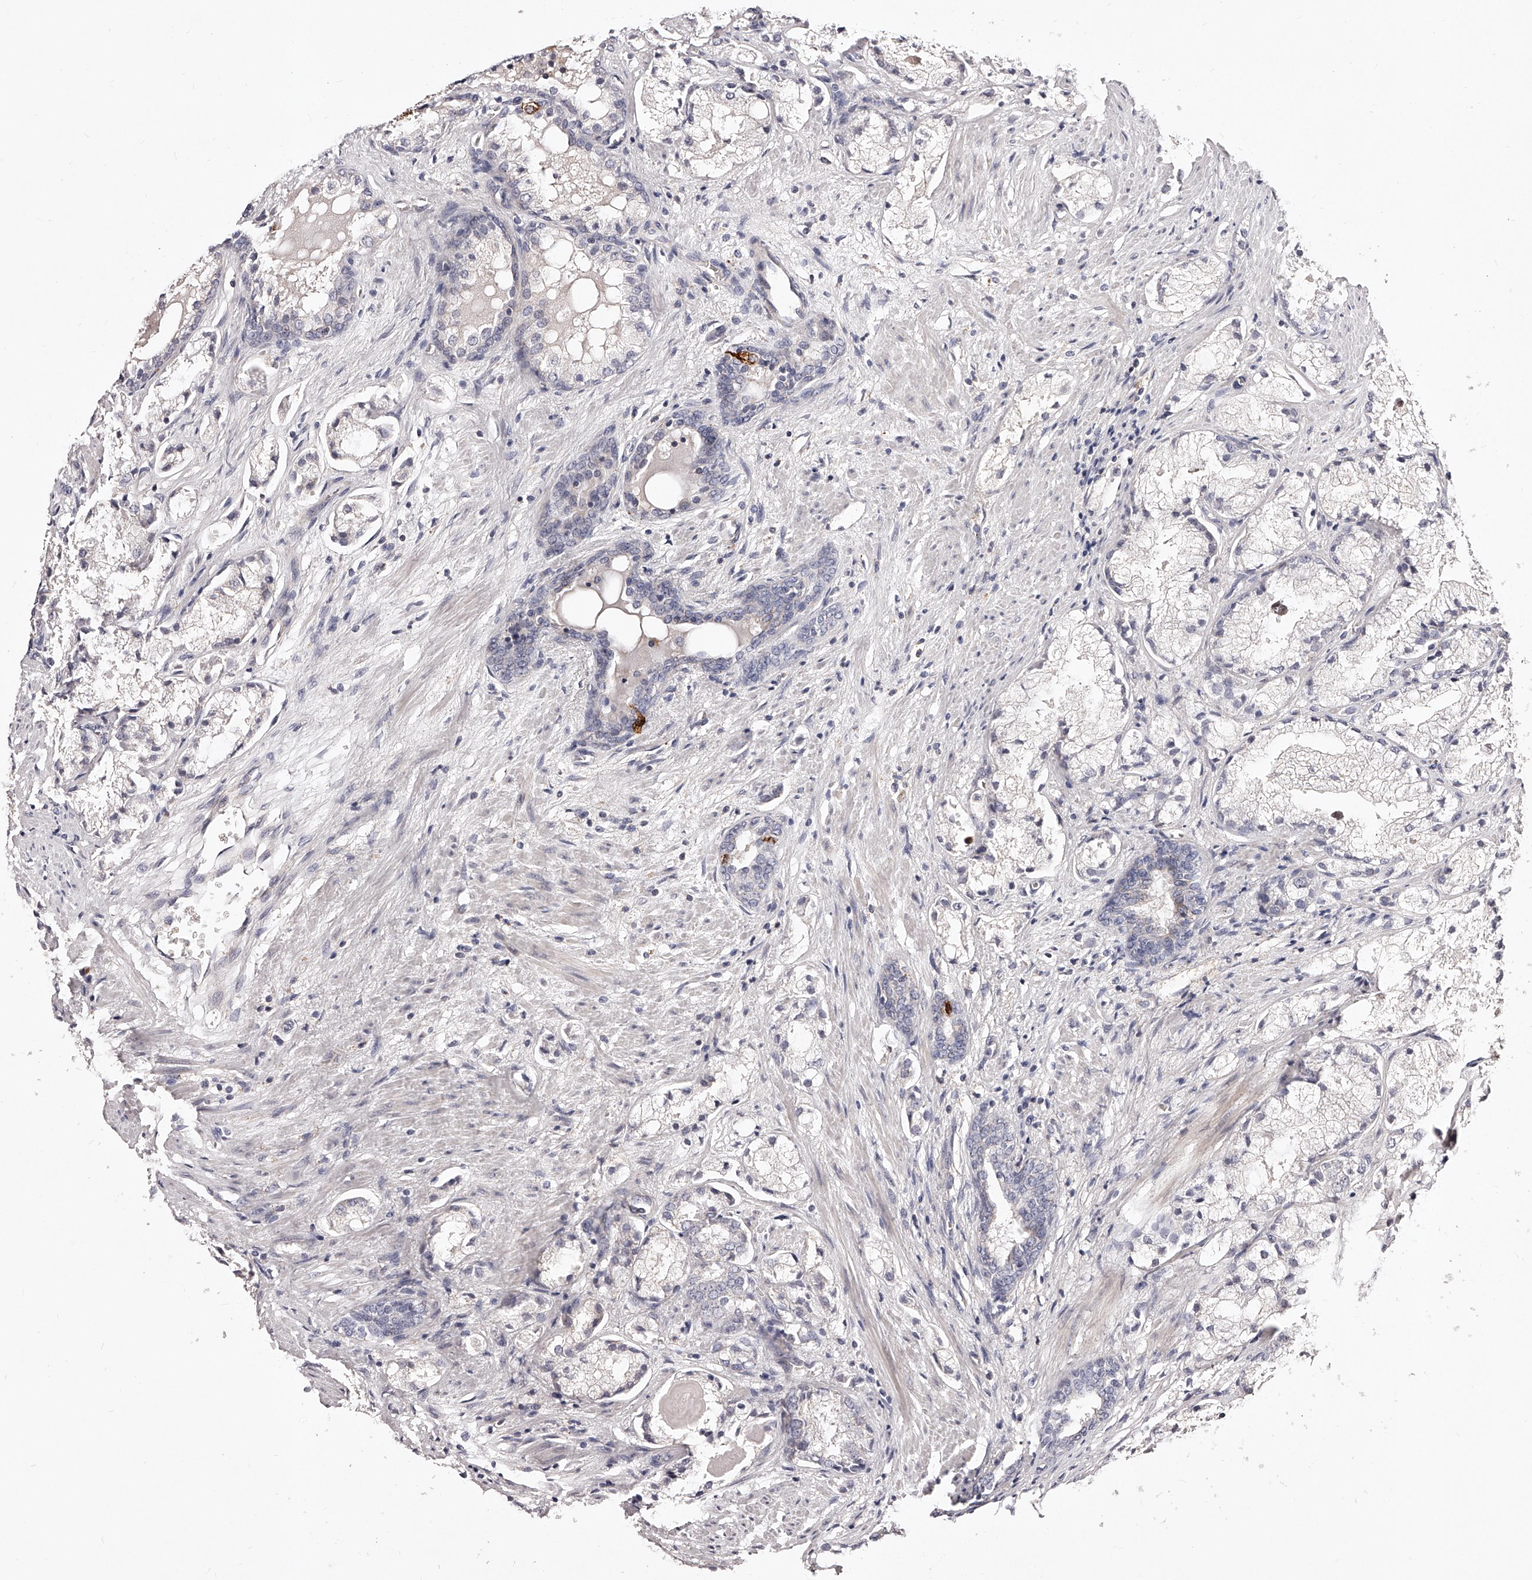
{"staining": {"intensity": "negative", "quantity": "none", "location": "none"}, "tissue": "prostate cancer", "cell_type": "Tumor cells", "image_type": "cancer", "snomed": [{"axis": "morphology", "description": "Adenocarcinoma, High grade"}, {"axis": "topography", "description": "Prostate"}], "caption": "IHC photomicrograph of neoplastic tissue: human prostate cancer (high-grade adenocarcinoma) stained with DAB (3,3'-diaminobenzidine) reveals no significant protein positivity in tumor cells.", "gene": "PHACTR1", "patient": {"sex": "male", "age": 50}}